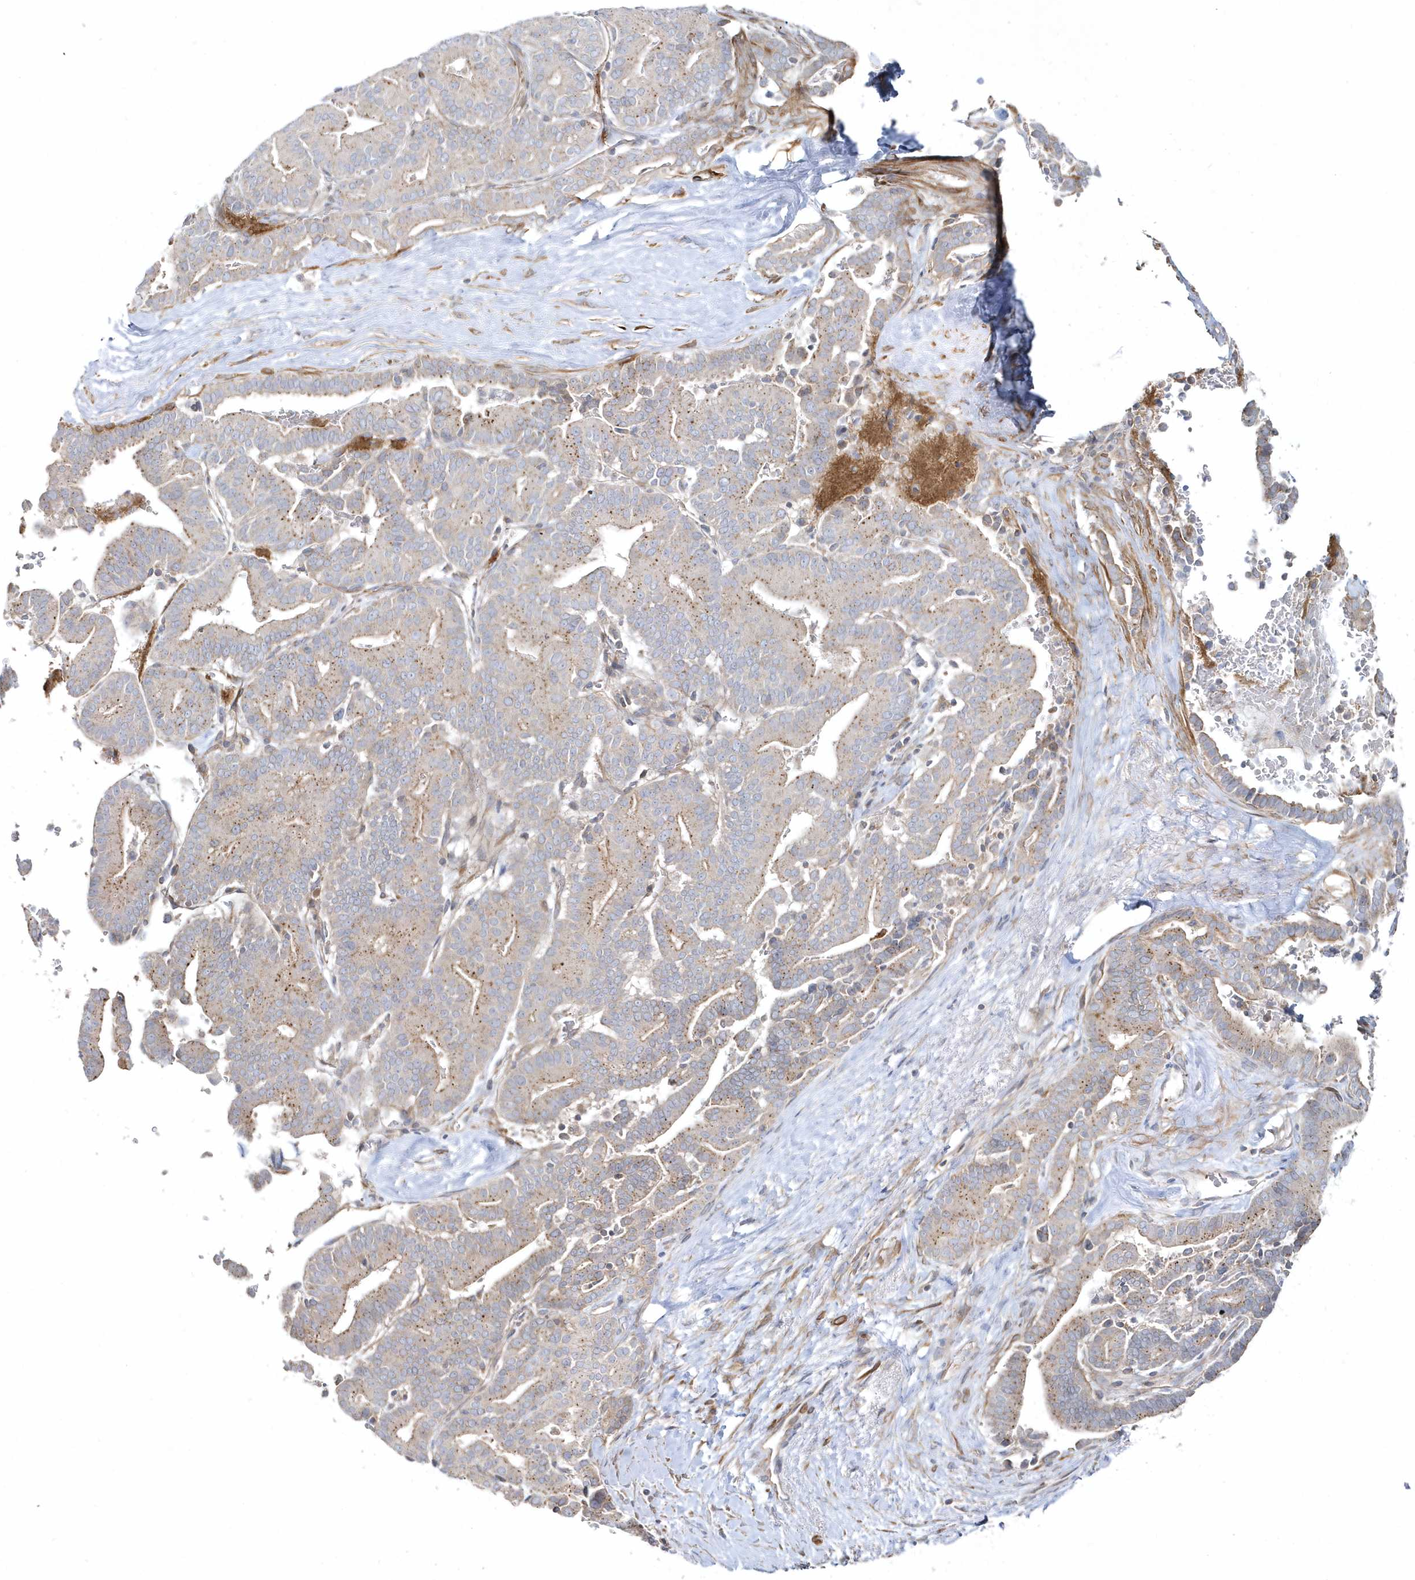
{"staining": {"intensity": "weak", "quantity": "<25%", "location": "cytoplasmic/membranous"}, "tissue": "liver cancer", "cell_type": "Tumor cells", "image_type": "cancer", "snomed": [{"axis": "morphology", "description": "Cholangiocarcinoma"}, {"axis": "topography", "description": "Liver"}], "caption": "DAB immunohistochemical staining of liver cholangiocarcinoma demonstrates no significant expression in tumor cells.", "gene": "LEXM", "patient": {"sex": "female", "age": 75}}